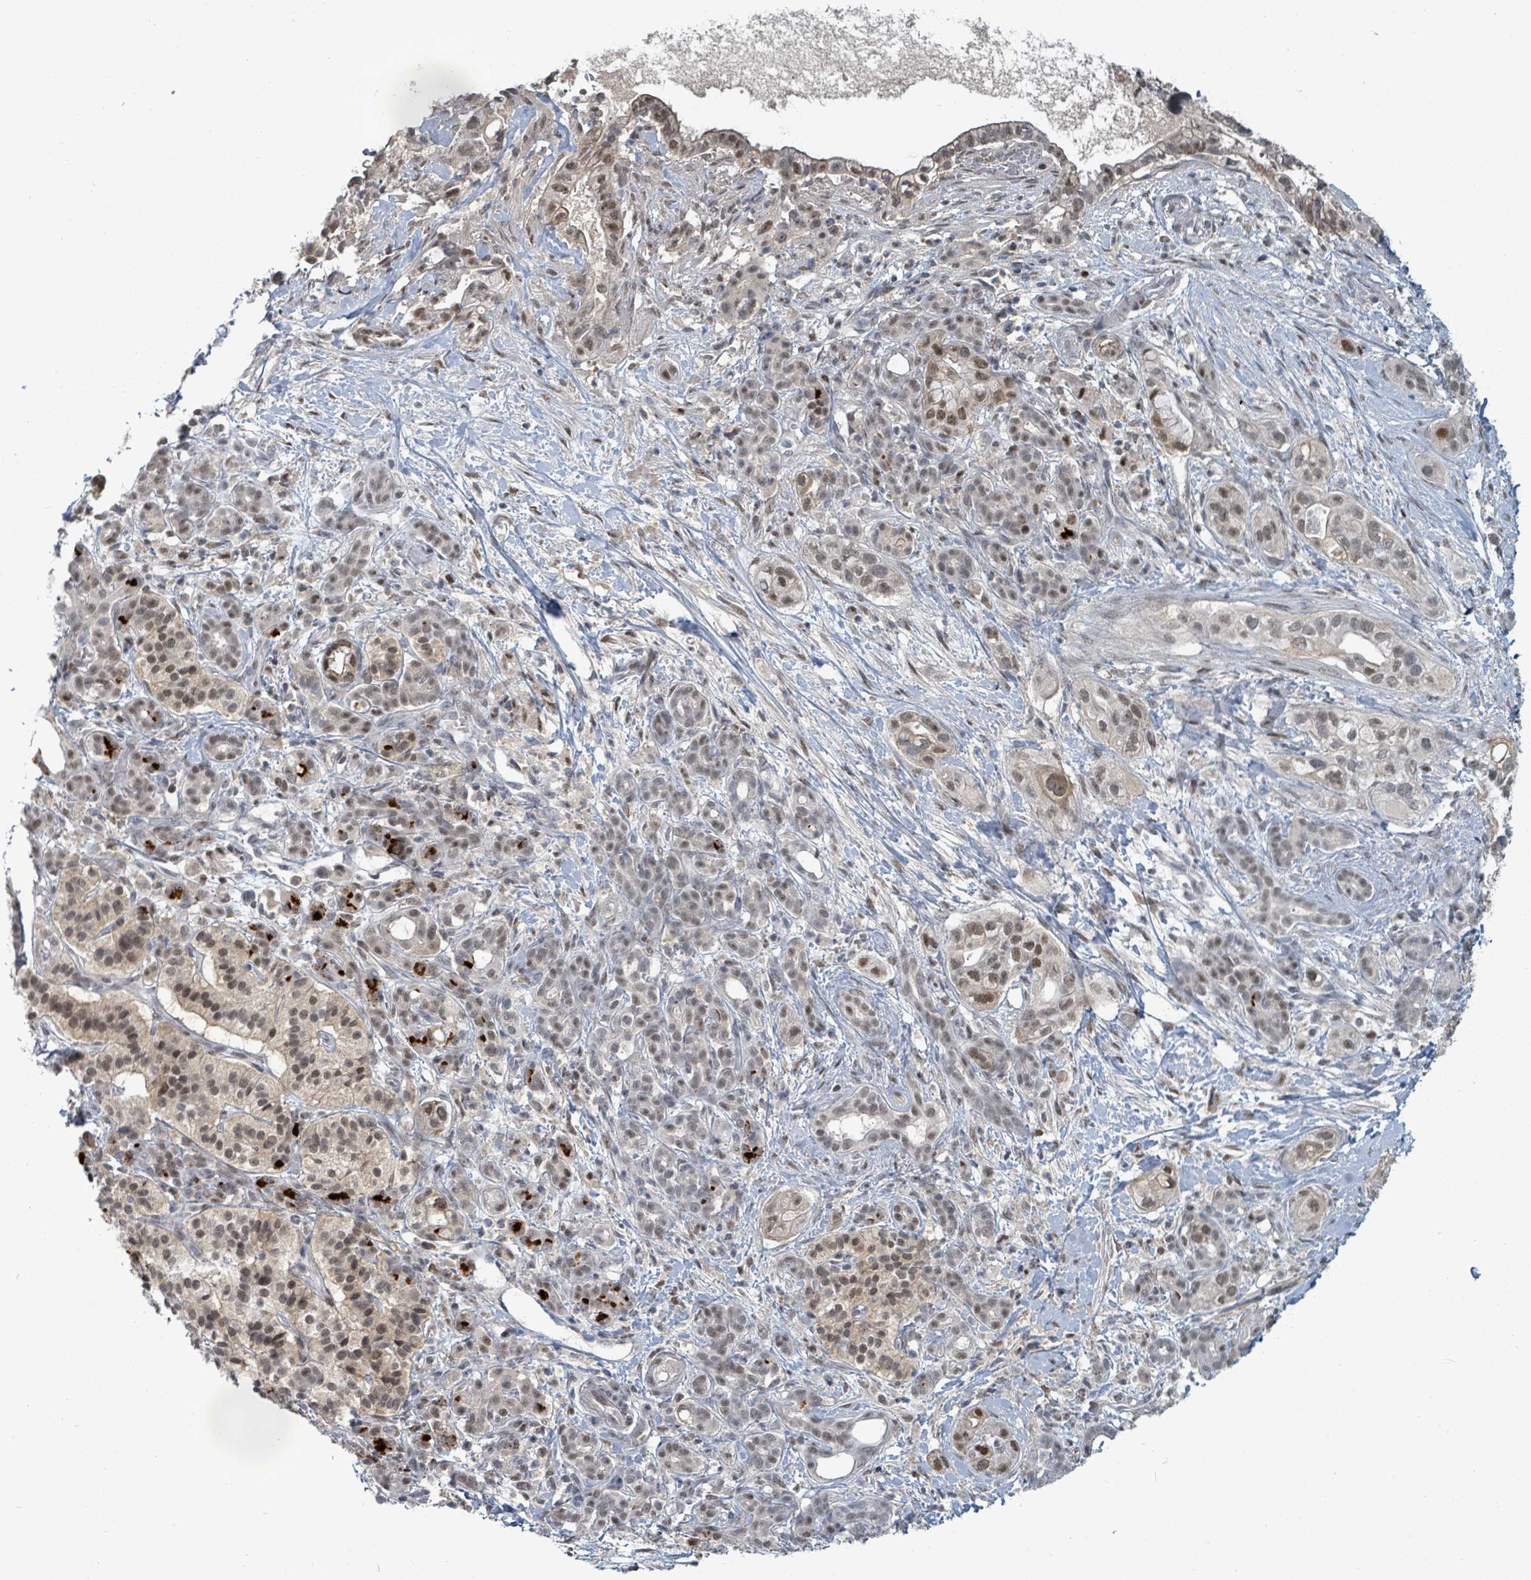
{"staining": {"intensity": "moderate", "quantity": "25%-75%", "location": "nuclear"}, "tissue": "pancreatic cancer", "cell_type": "Tumor cells", "image_type": "cancer", "snomed": [{"axis": "morphology", "description": "Adenocarcinoma, NOS"}, {"axis": "topography", "description": "Pancreas"}], "caption": "Pancreatic cancer (adenocarcinoma) was stained to show a protein in brown. There is medium levels of moderate nuclear staining in approximately 25%-75% of tumor cells. (DAB IHC with brightfield microscopy, high magnification).", "gene": "UCK1", "patient": {"sex": "male", "age": 44}}